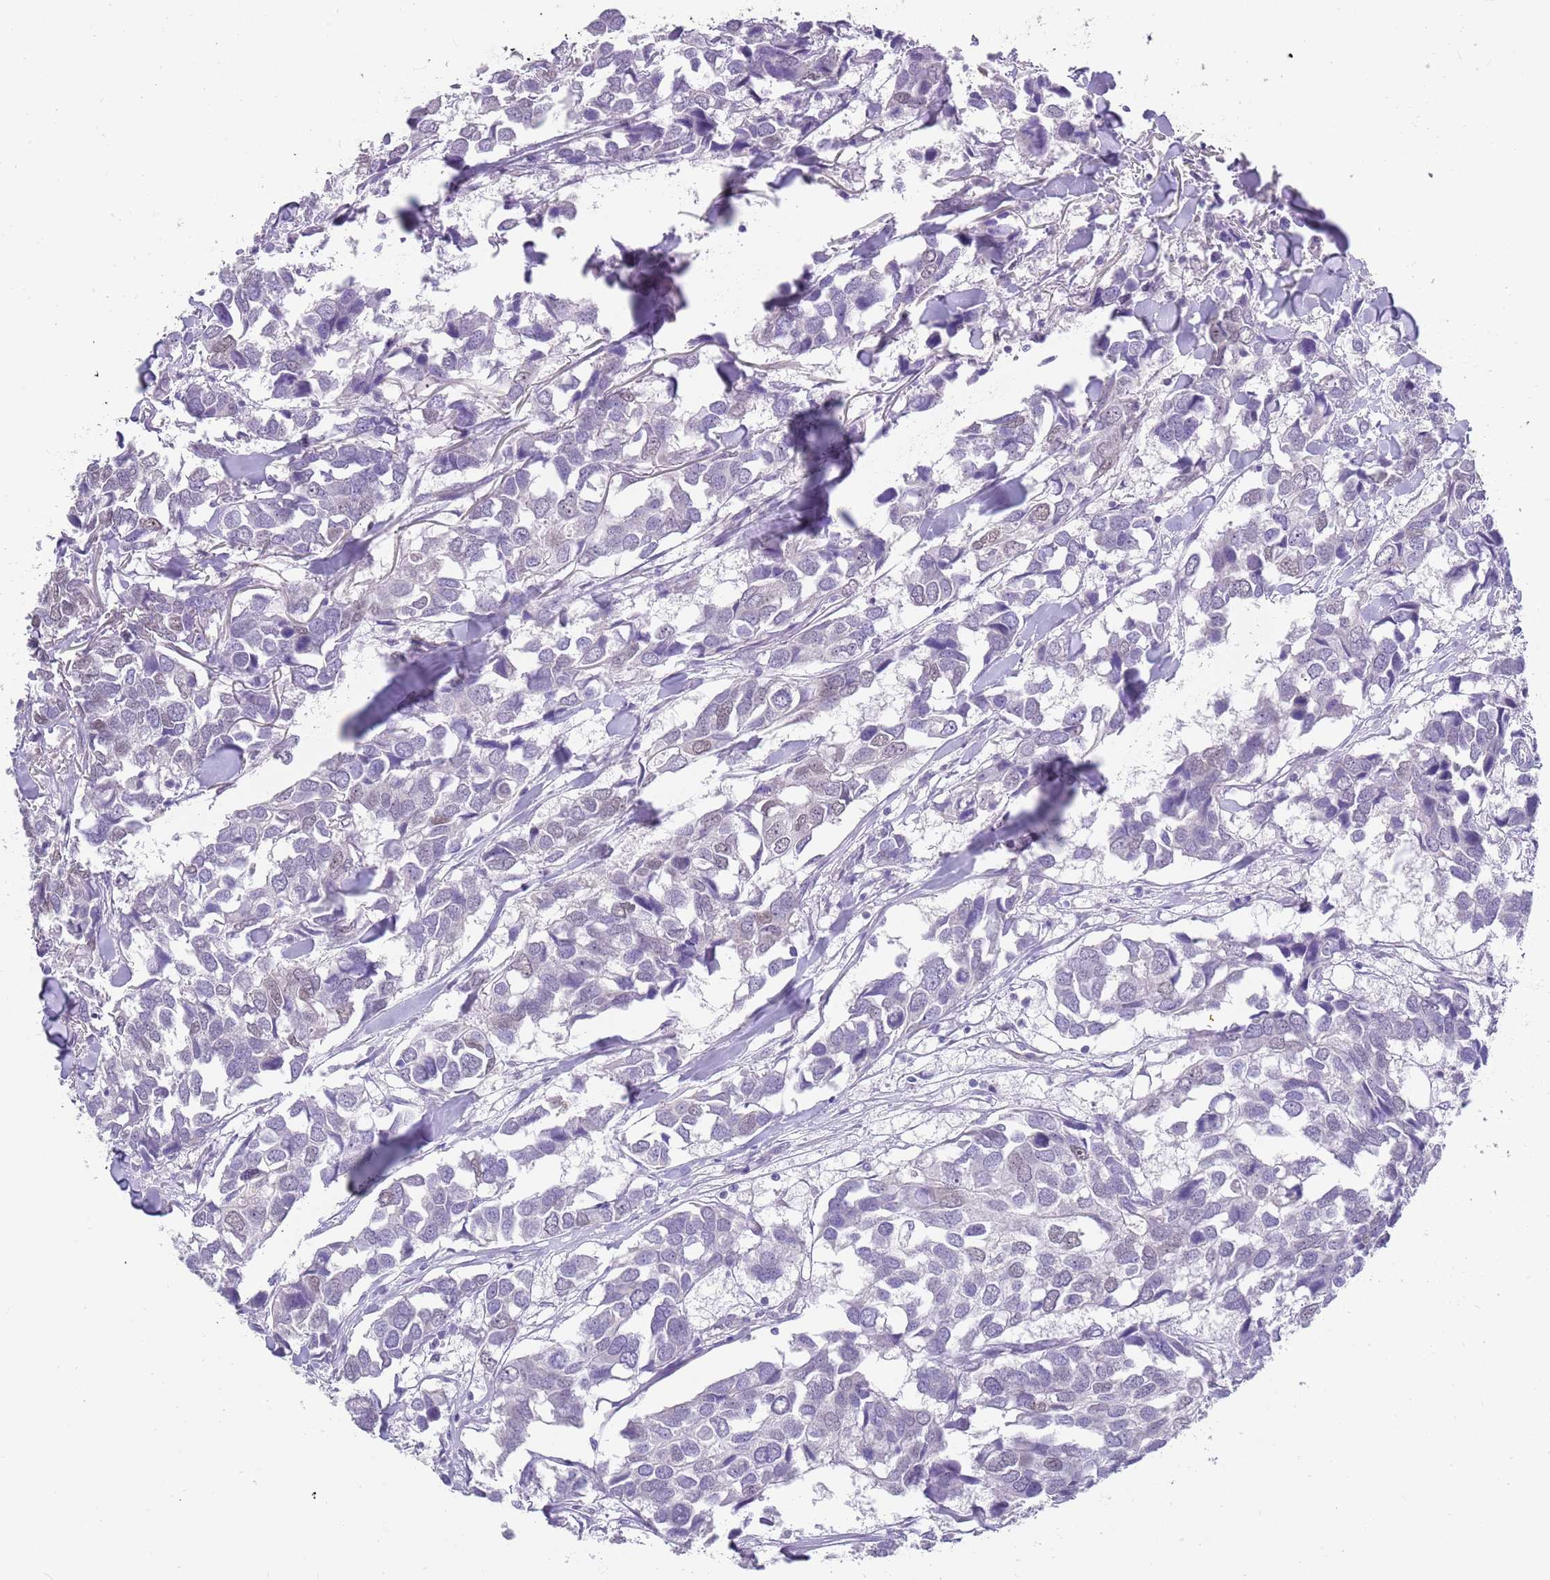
{"staining": {"intensity": "negative", "quantity": "none", "location": "none"}, "tissue": "breast cancer", "cell_type": "Tumor cells", "image_type": "cancer", "snomed": [{"axis": "morphology", "description": "Duct carcinoma"}, {"axis": "topography", "description": "Breast"}], "caption": "An immunohistochemistry photomicrograph of intraductal carcinoma (breast) is shown. There is no staining in tumor cells of intraductal carcinoma (breast).", "gene": "SEPHS2", "patient": {"sex": "female", "age": 83}}